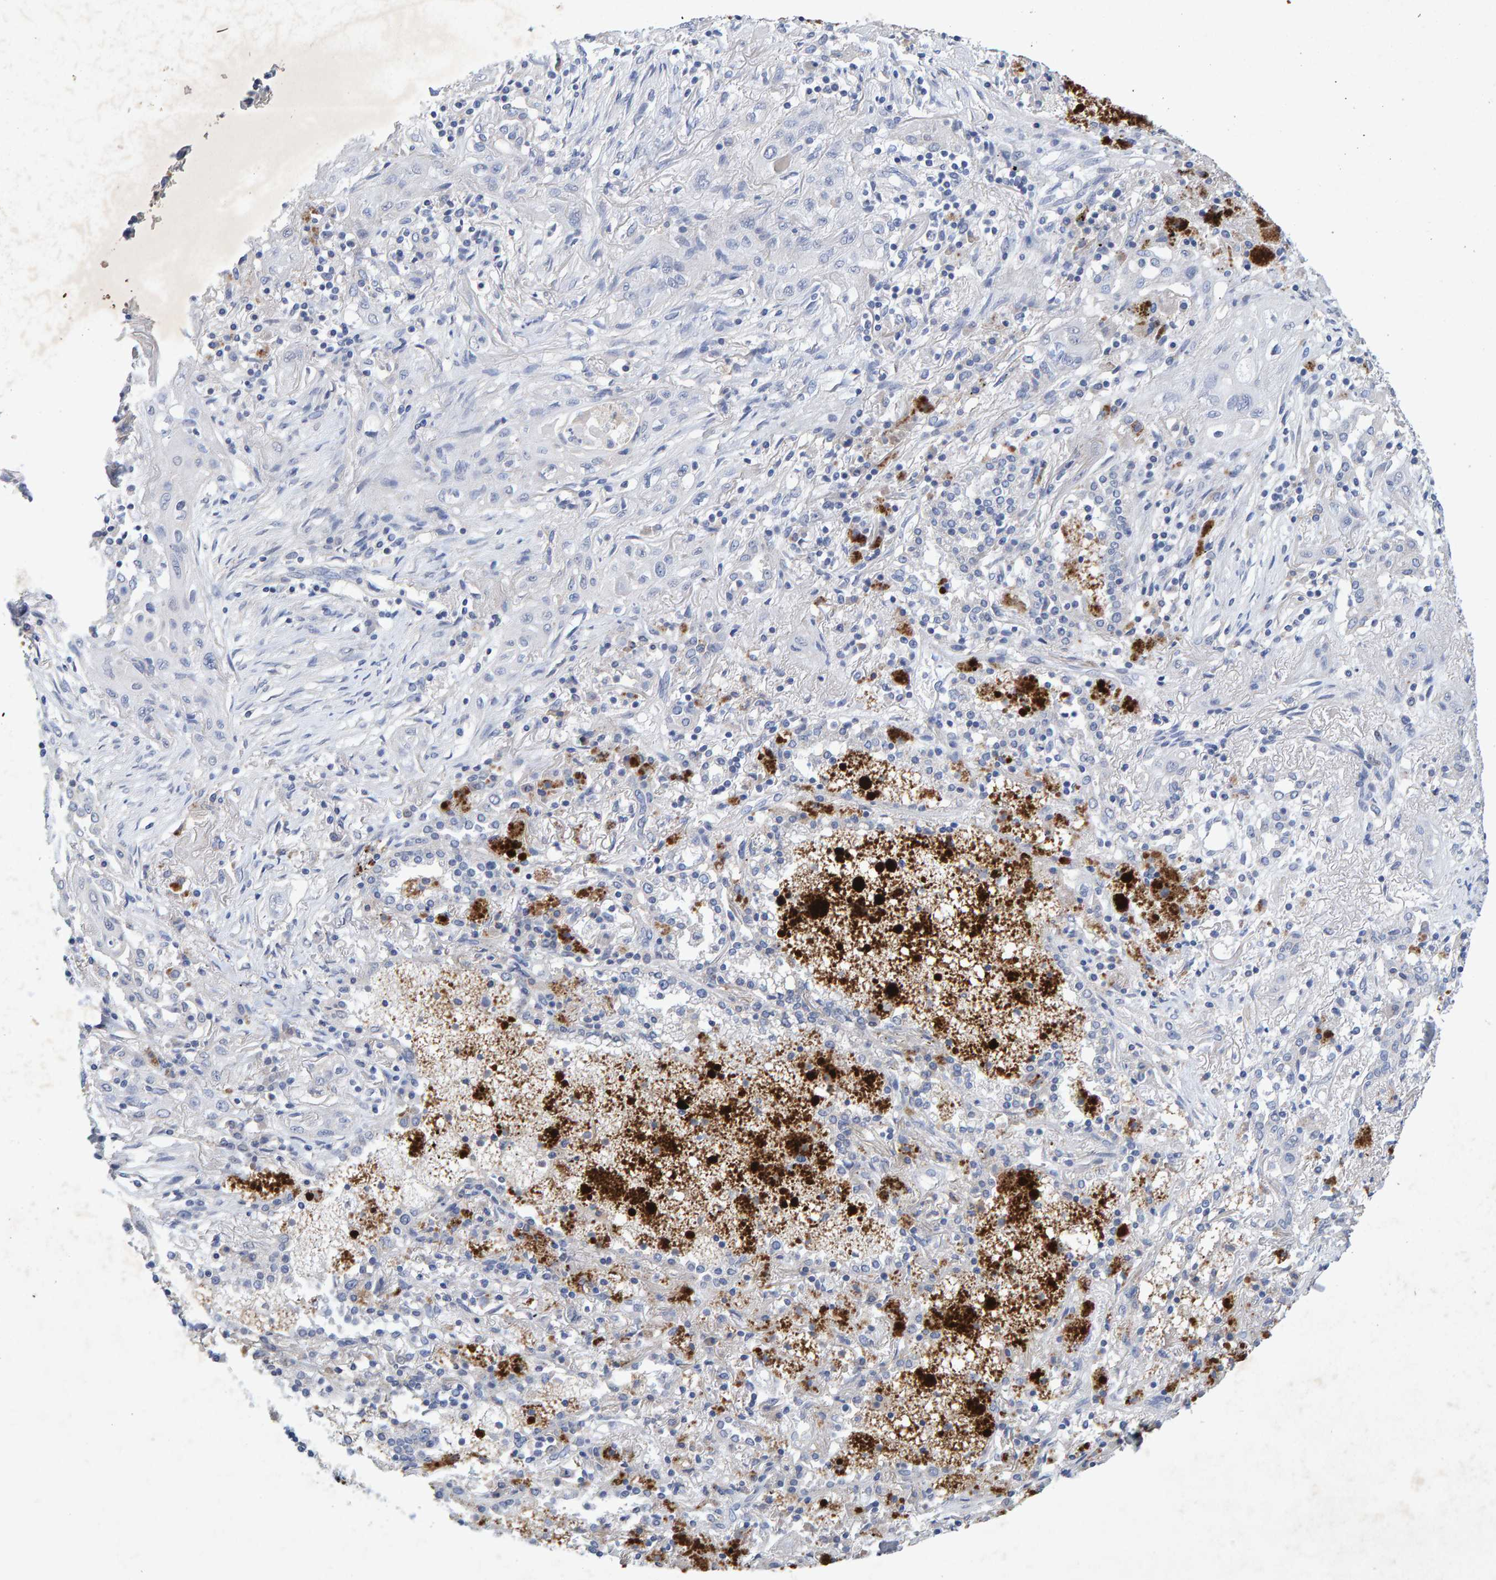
{"staining": {"intensity": "negative", "quantity": "none", "location": "none"}, "tissue": "lung cancer", "cell_type": "Tumor cells", "image_type": "cancer", "snomed": [{"axis": "morphology", "description": "Squamous cell carcinoma, NOS"}, {"axis": "topography", "description": "Lung"}], "caption": "Lung squamous cell carcinoma stained for a protein using immunohistochemistry (IHC) exhibits no staining tumor cells.", "gene": "CTH", "patient": {"sex": "female", "age": 47}}